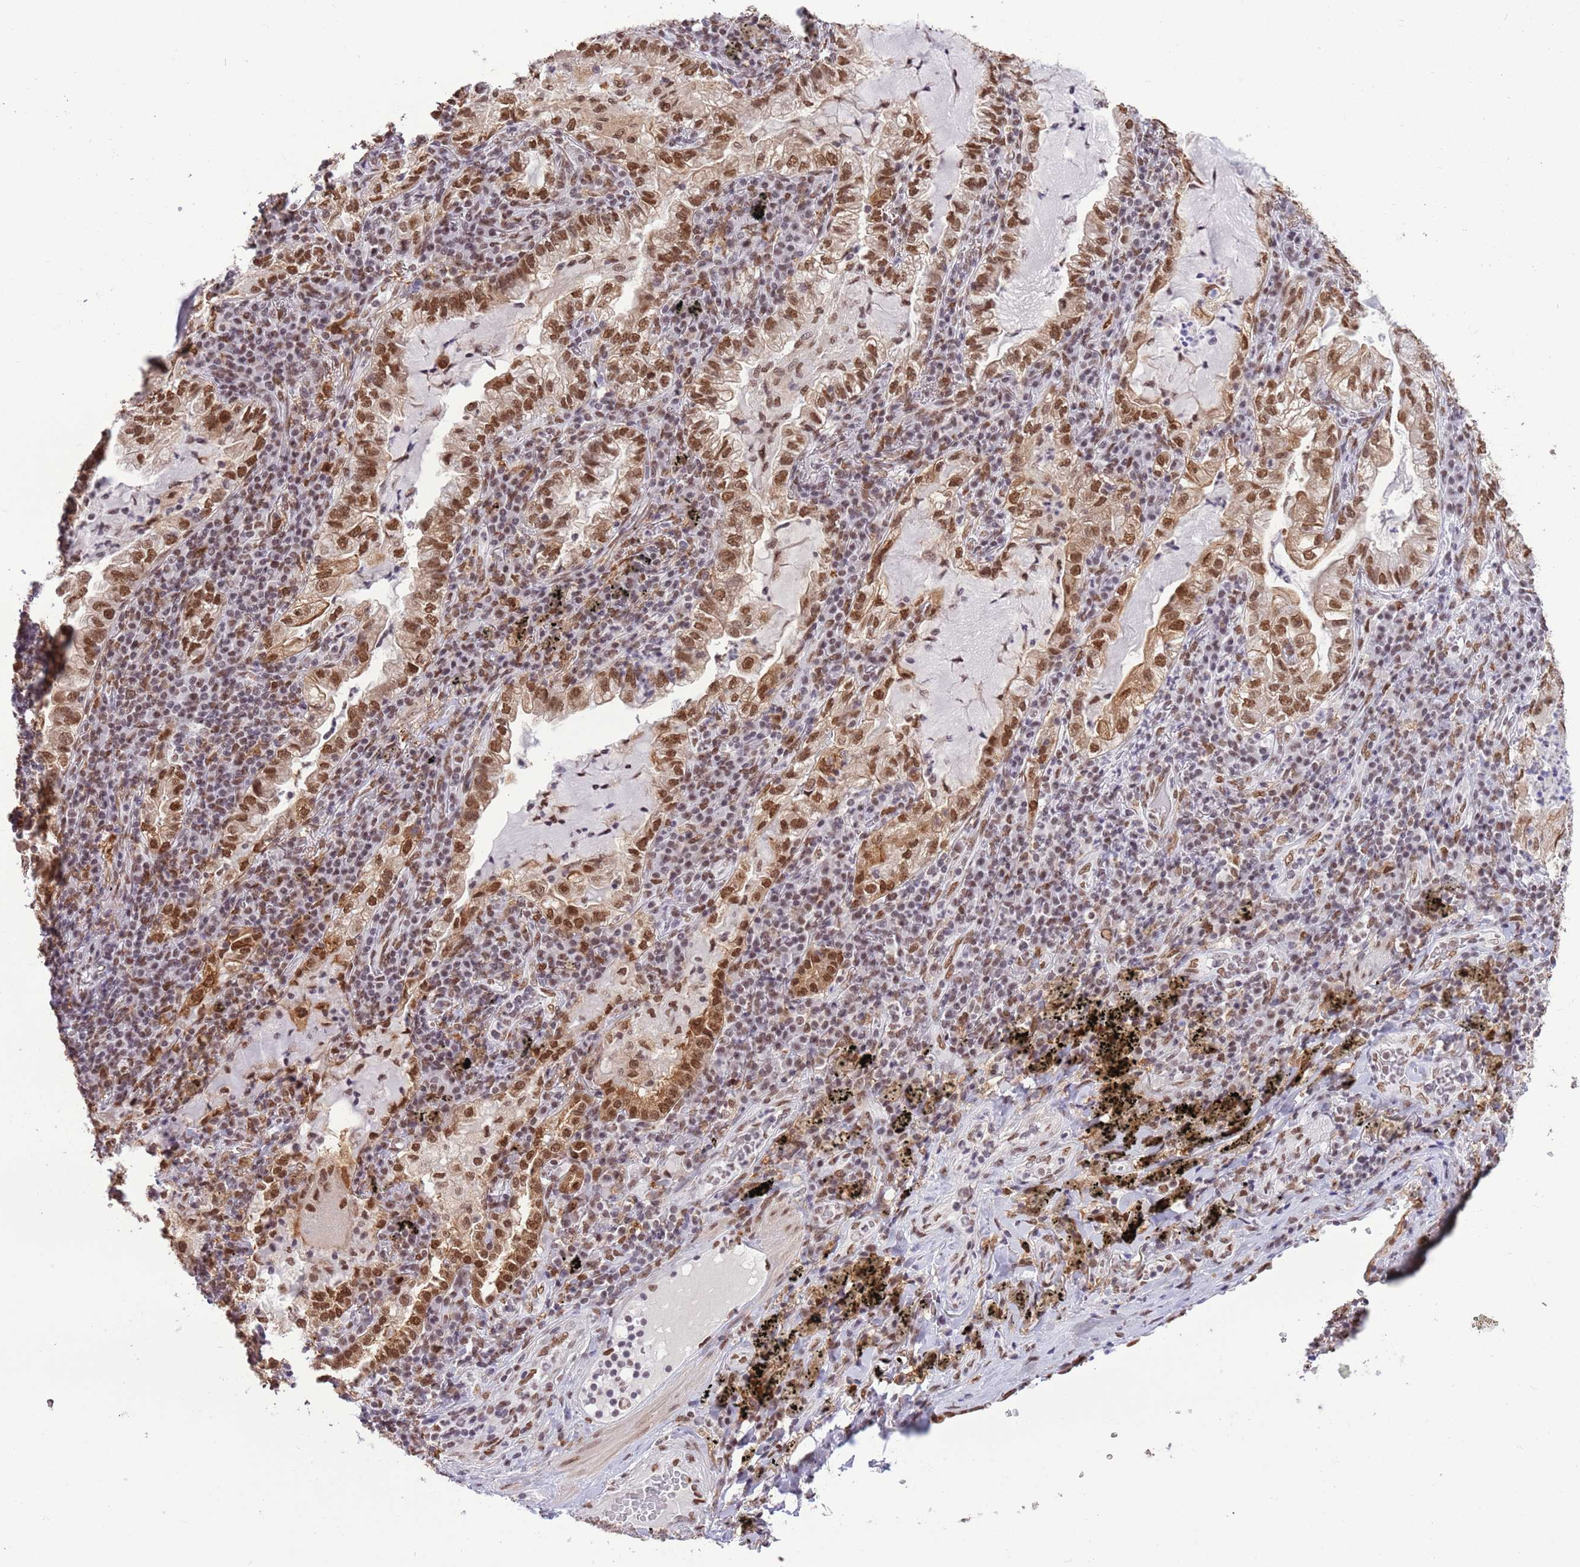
{"staining": {"intensity": "moderate", "quantity": ">75%", "location": "nuclear"}, "tissue": "lung cancer", "cell_type": "Tumor cells", "image_type": "cancer", "snomed": [{"axis": "morphology", "description": "Adenocarcinoma, NOS"}, {"axis": "topography", "description": "Lung"}], "caption": "Immunohistochemical staining of human adenocarcinoma (lung) exhibits medium levels of moderate nuclear protein staining in approximately >75% of tumor cells.", "gene": "TRIM32", "patient": {"sex": "female", "age": 73}}